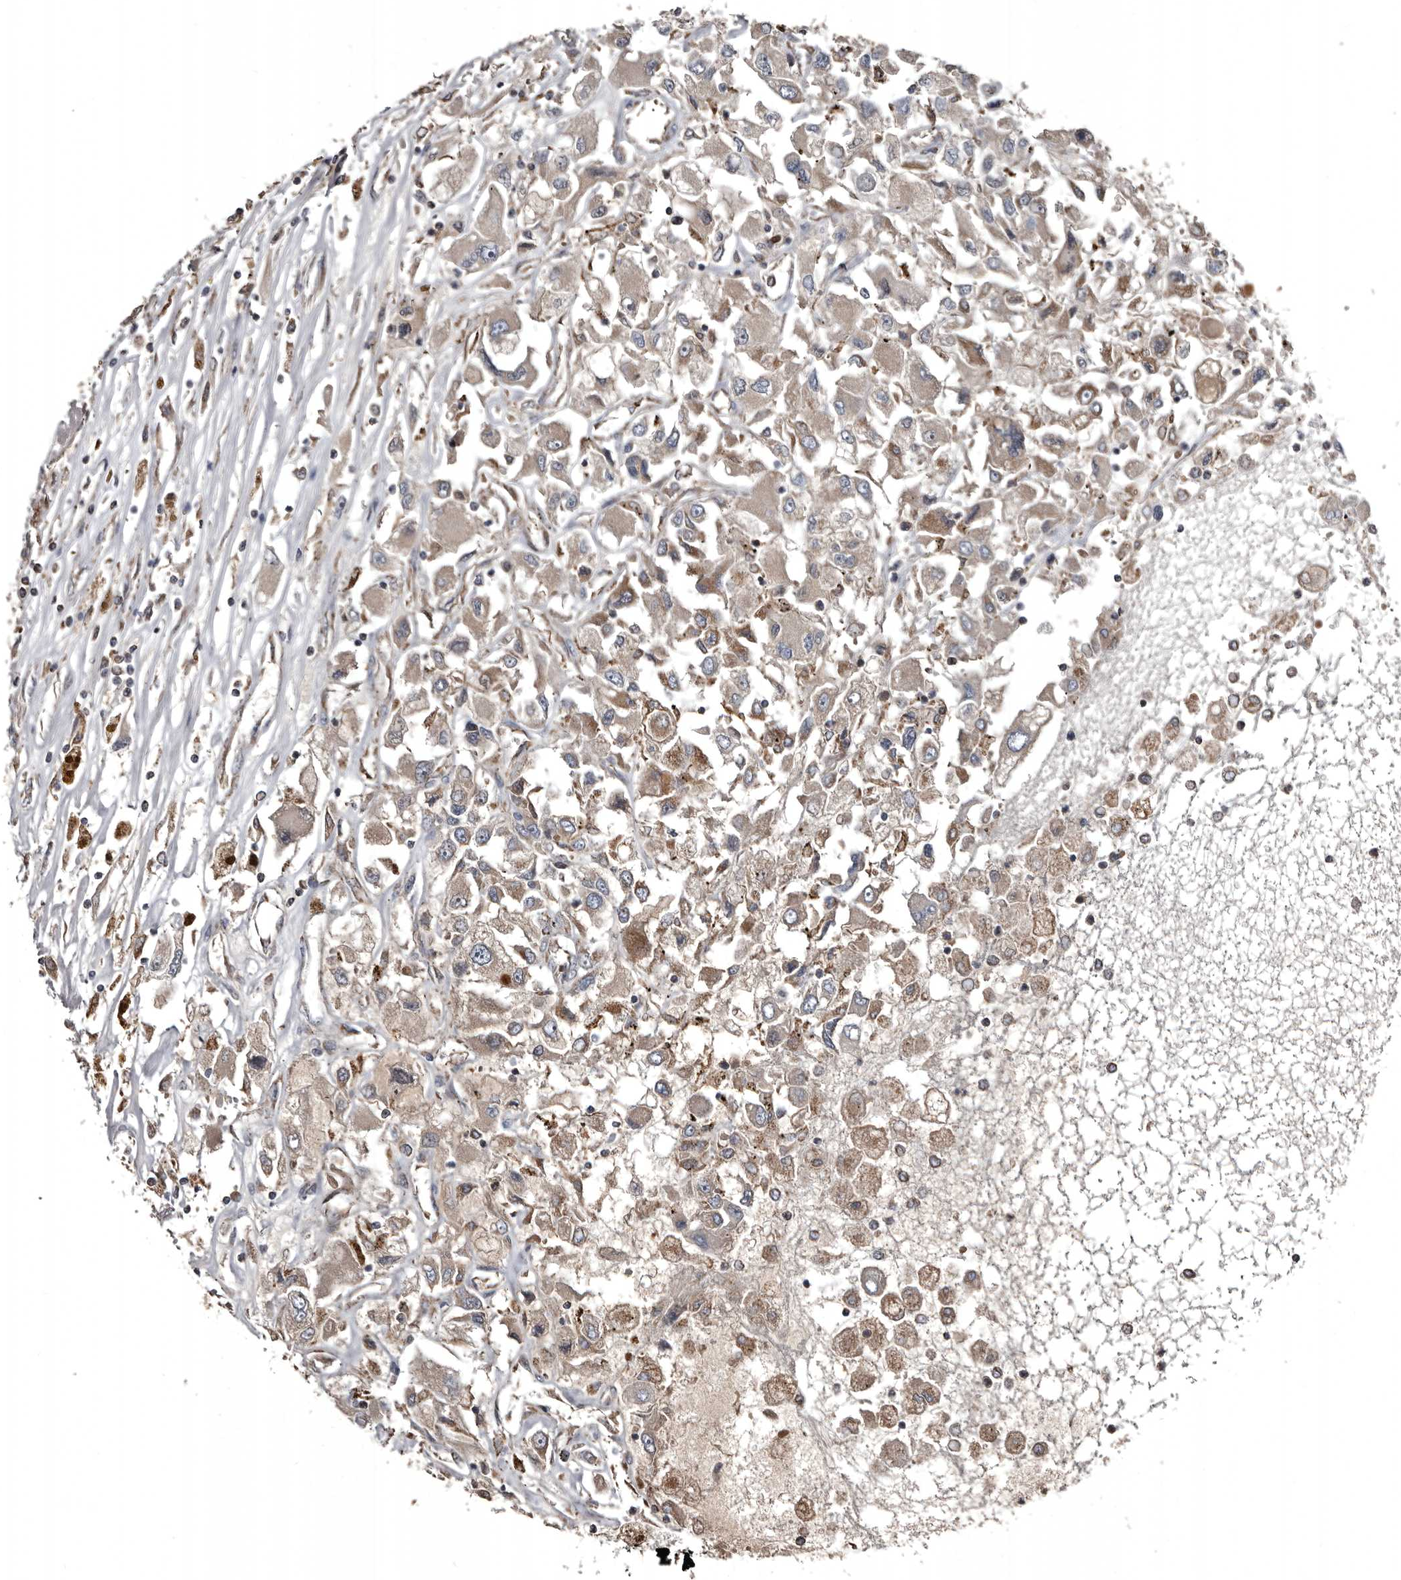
{"staining": {"intensity": "moderate", "quantity": "25%-75%", "location": "cytoplasmic/membranous"}, "tissue": "renal cancer", "cell_type": "Tumor cells", "image_type": "cancer", "snomed": [{"axis": "morphology", "description": "Adenocarcinoma, NOS"}, {"axis": "topography", "description": "Kidney"}], "caption": "Immunohistochemistry (DAB) staining of human adenocarcinoma (renal) exhibits moderate cytoplasmic/membranous protein staining in about 25%-75% of tumor cells. The staining was performed using DAB, with brown indicating positive protein expression. Nuclei are stained blue with hematoxylin.", "gene": "GREB1", "patient": {"sex": "female", "age": 52}}